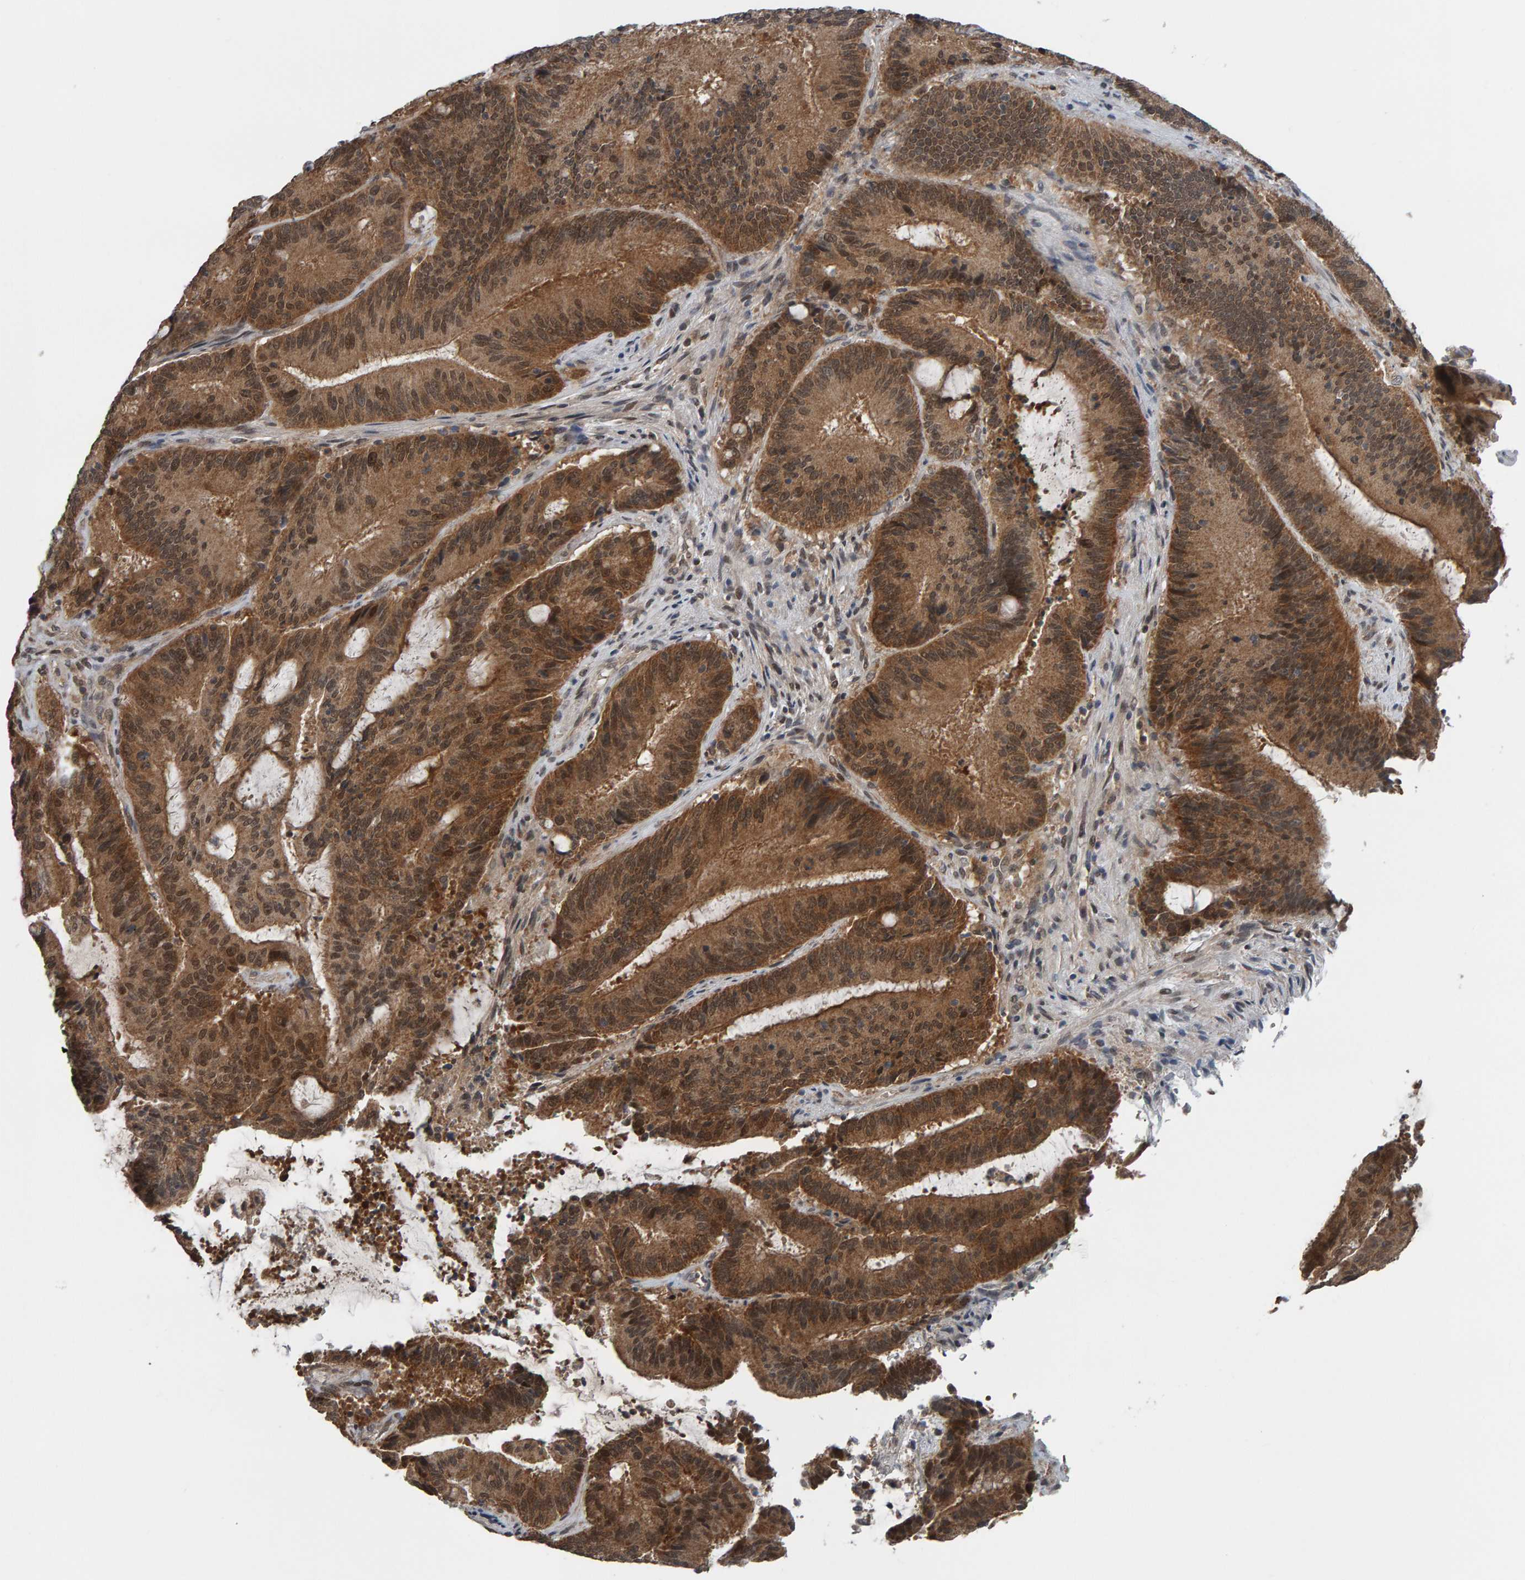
{"staining": {"intensity": "moderate", "quantity": "25%-75%", "location": "cytoplasmic/membranous,nuclear"}, "tissue": "liver cancer", "cell_type": "Tumor cells", "image_type": "cancer", "snomed": [{"axis": "morphology", "description": "Normal tissue, NOS"}, {"axis": "morphology", "description": "Cholangiocarcinoma"}, {"axis": "topography", "description": "Liver"}, {"axis": "topography", "description": "Peripheral nerve tissue"}], "caption": "There is medium levels of moderate cytoplasmic/membranous and nuclear staining in tumor cells of liver cancer, as demonstrated by immunohistochemical staining (brown color).", "gene": "COASY", "patient": {"sex": "female", "age": 73}}